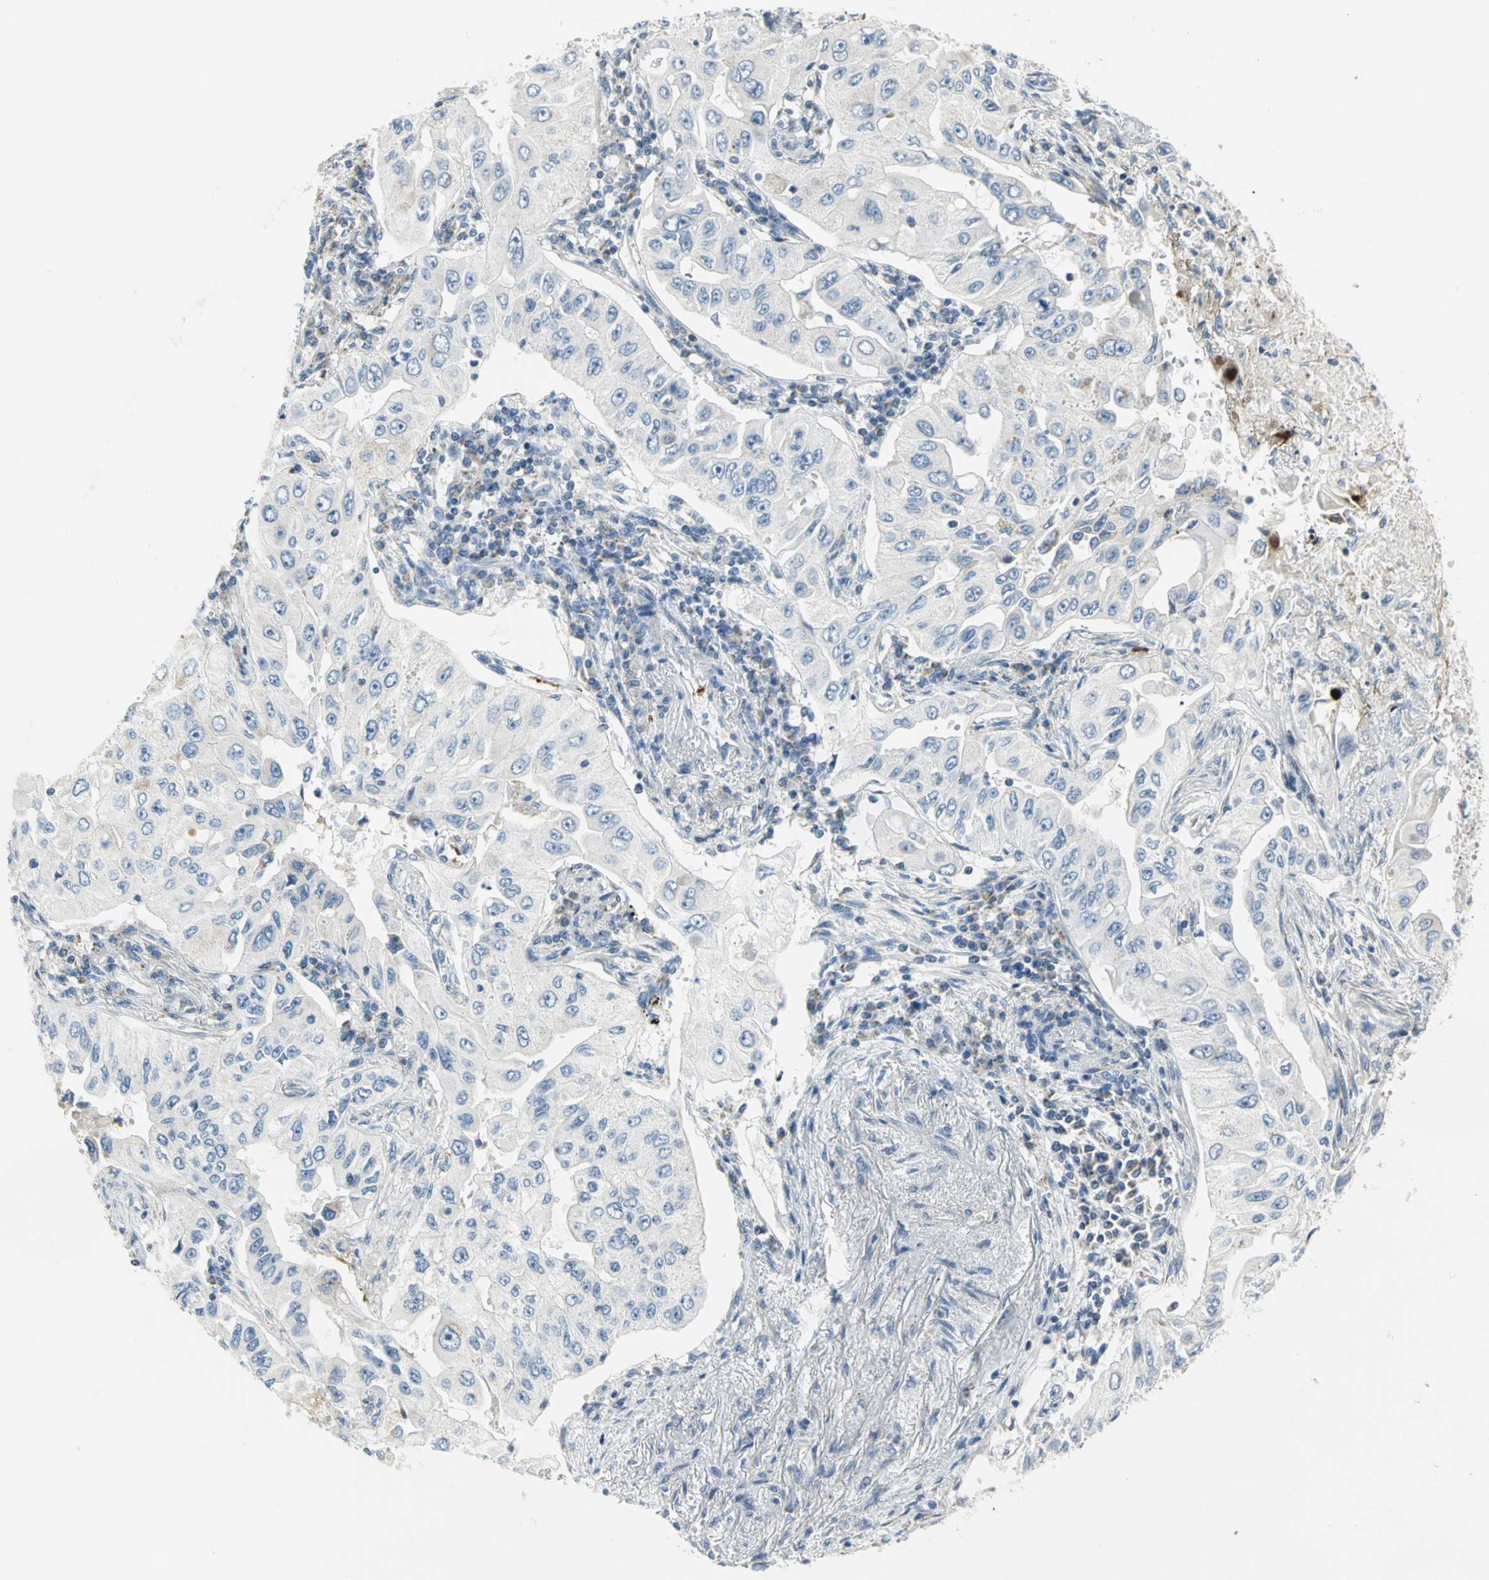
{"staining": {"intensity": "negative", "quantity": "none", "location": "none"}, "tissue": "lung cancer", "cell_type": "Tumor cells", "image_type": "cancer", "snomed": [{"axis": "morphology", "description": "Adenocarcinoma, NOS"}, {"axis": "topography", "description": "Lung"}], "caption": "An image of lung adenocarcinoma stained for a protein shows no brown staining in tumor cells.", "gene": "ALOX15", "patient": {"sex": "male", "age": 84}}